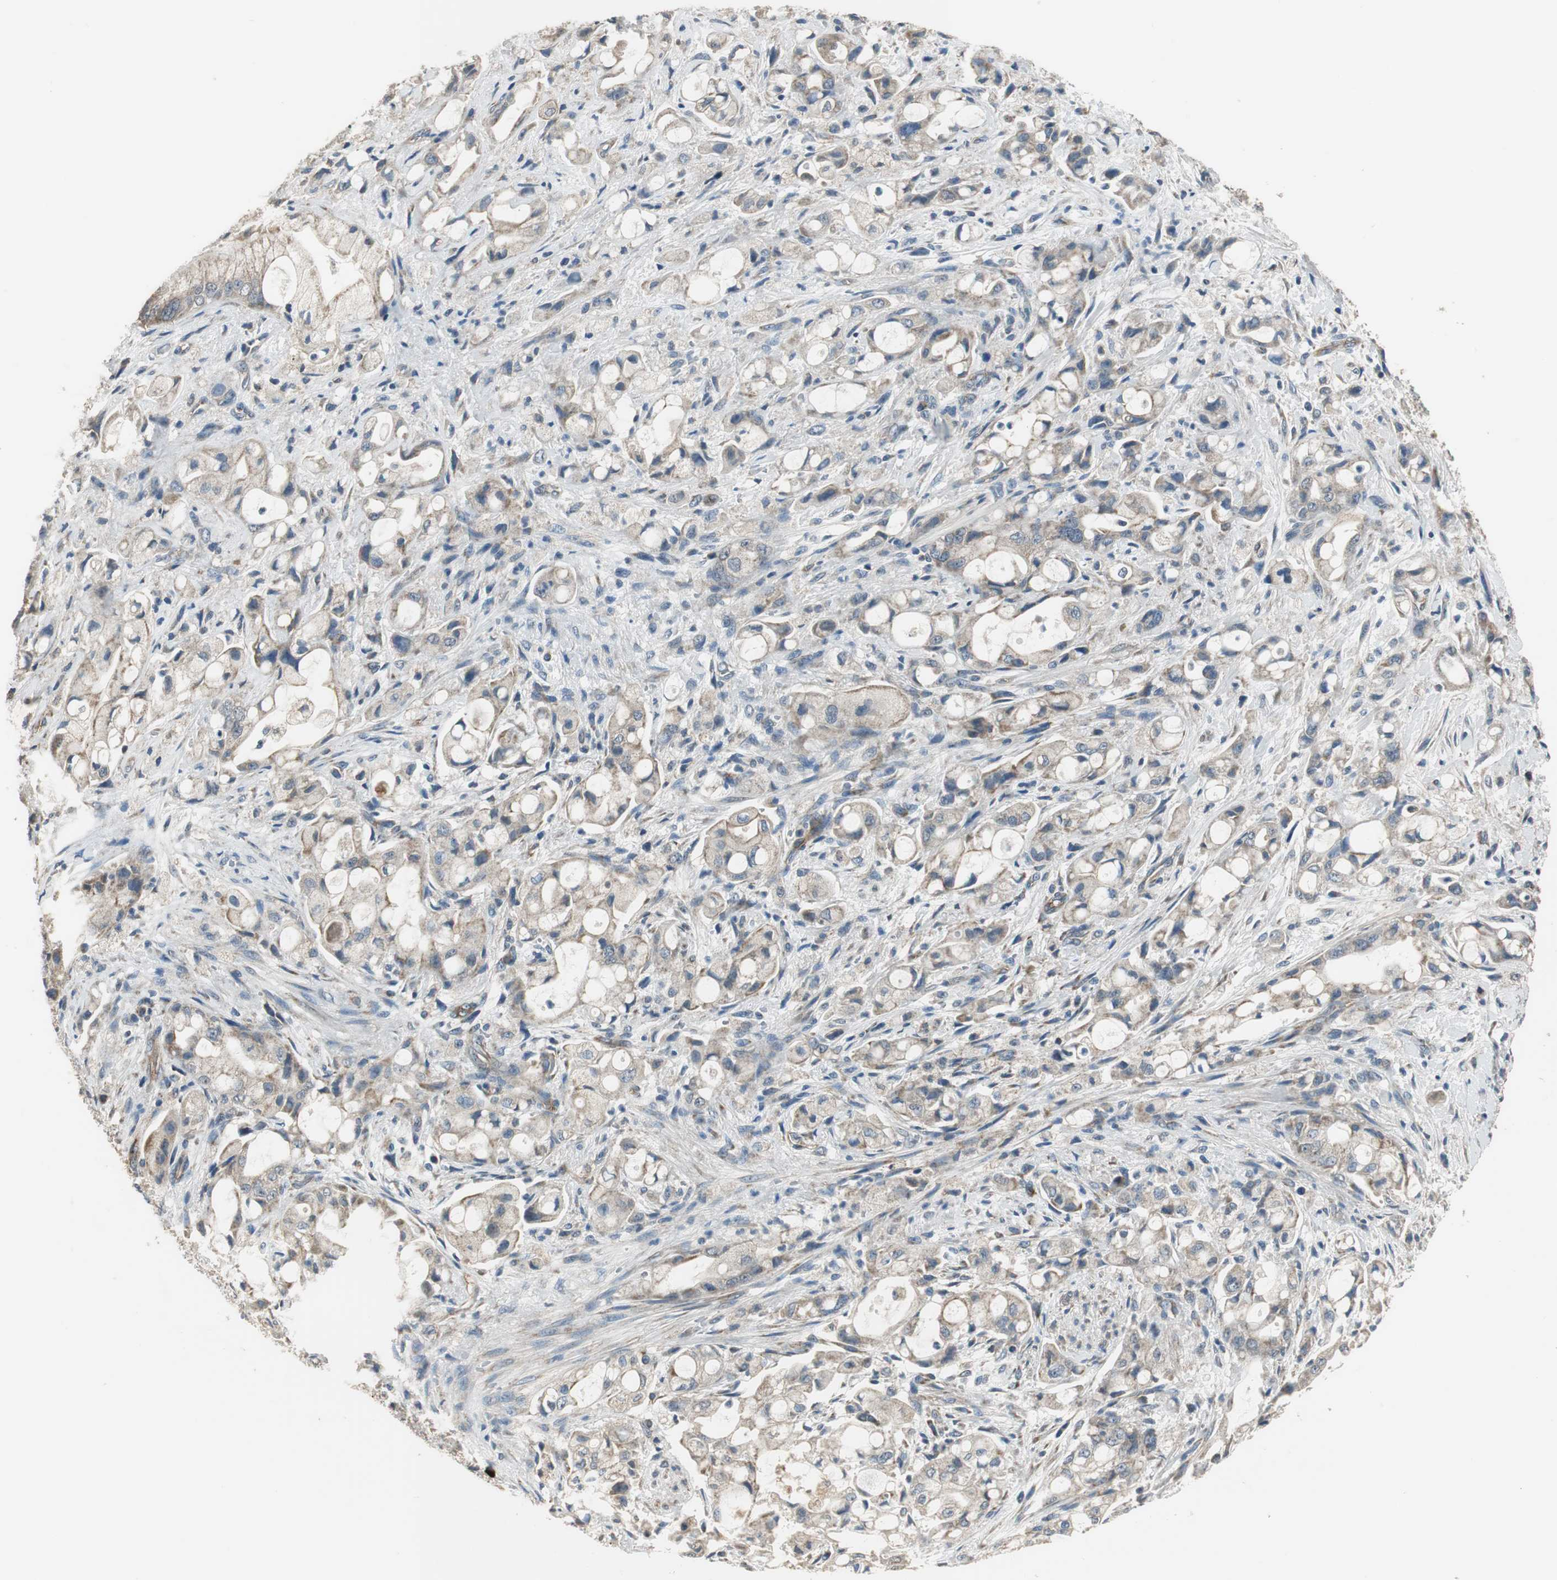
{"staining": {"intensity": "weak", "quantity": "25%-75%", "location": "cytoplasmic/membranous"}, "tissue": "pancreatic cancer", "cell_type": "Tumor cells", "image_type": "cancer", "snomed": [{"axis": "morphology", "description": "Adenocarcinoma, NOS"}, {"axis": "topography", "description": "Pancreas"}], "caption": "A brown stain shows weak cytoplasmic/membranous expression of a protein in human pancreatic adenocarcinoma tumor cells. Nuclei are stained in blue.", "gene": "MSTO1", "patient": {"sex": "male", "age": 79}}